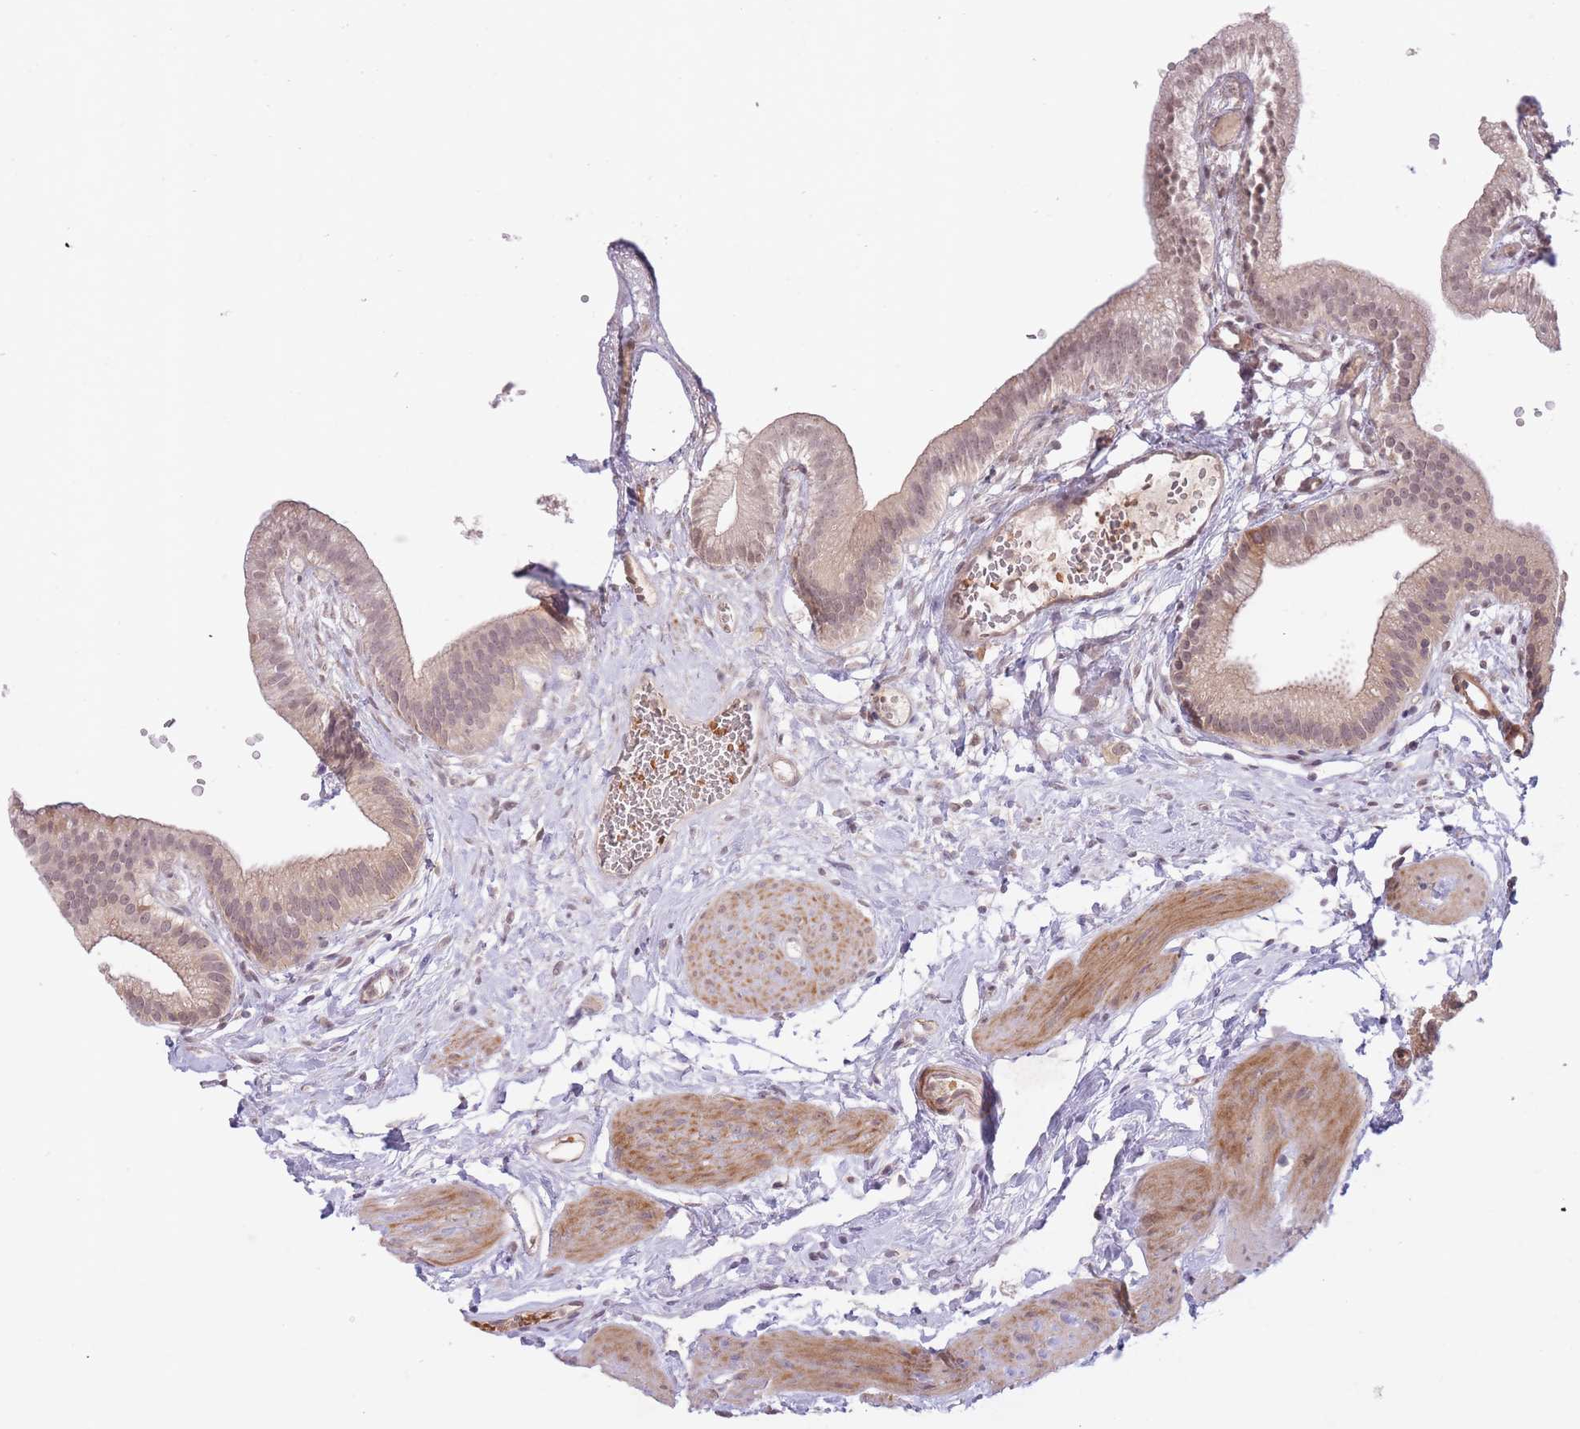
{"staining": {"intensity": "moderate", "quantity": "25%-75%", "location": "cytoplasmic/membranous"}, "tissue": "gallbladder", "cell_type": "Glandular cells", "image_type": "normal", "snomed": [{"axis": "morphology", "description": "Normal tissue, NOS"}, {"axis": "topography", "description": "Gallbladder"}], "caption": "Protein staining reveals moderate cytoplasmic/membranous staining in approximately 25%-75% of glandular cells in unremarkable gallbladder. (brown staining indicates protein expression, while blue staining denotes nuclei).", "gene": "FUT3", "patient": {"sex": "female", "age": 54}}